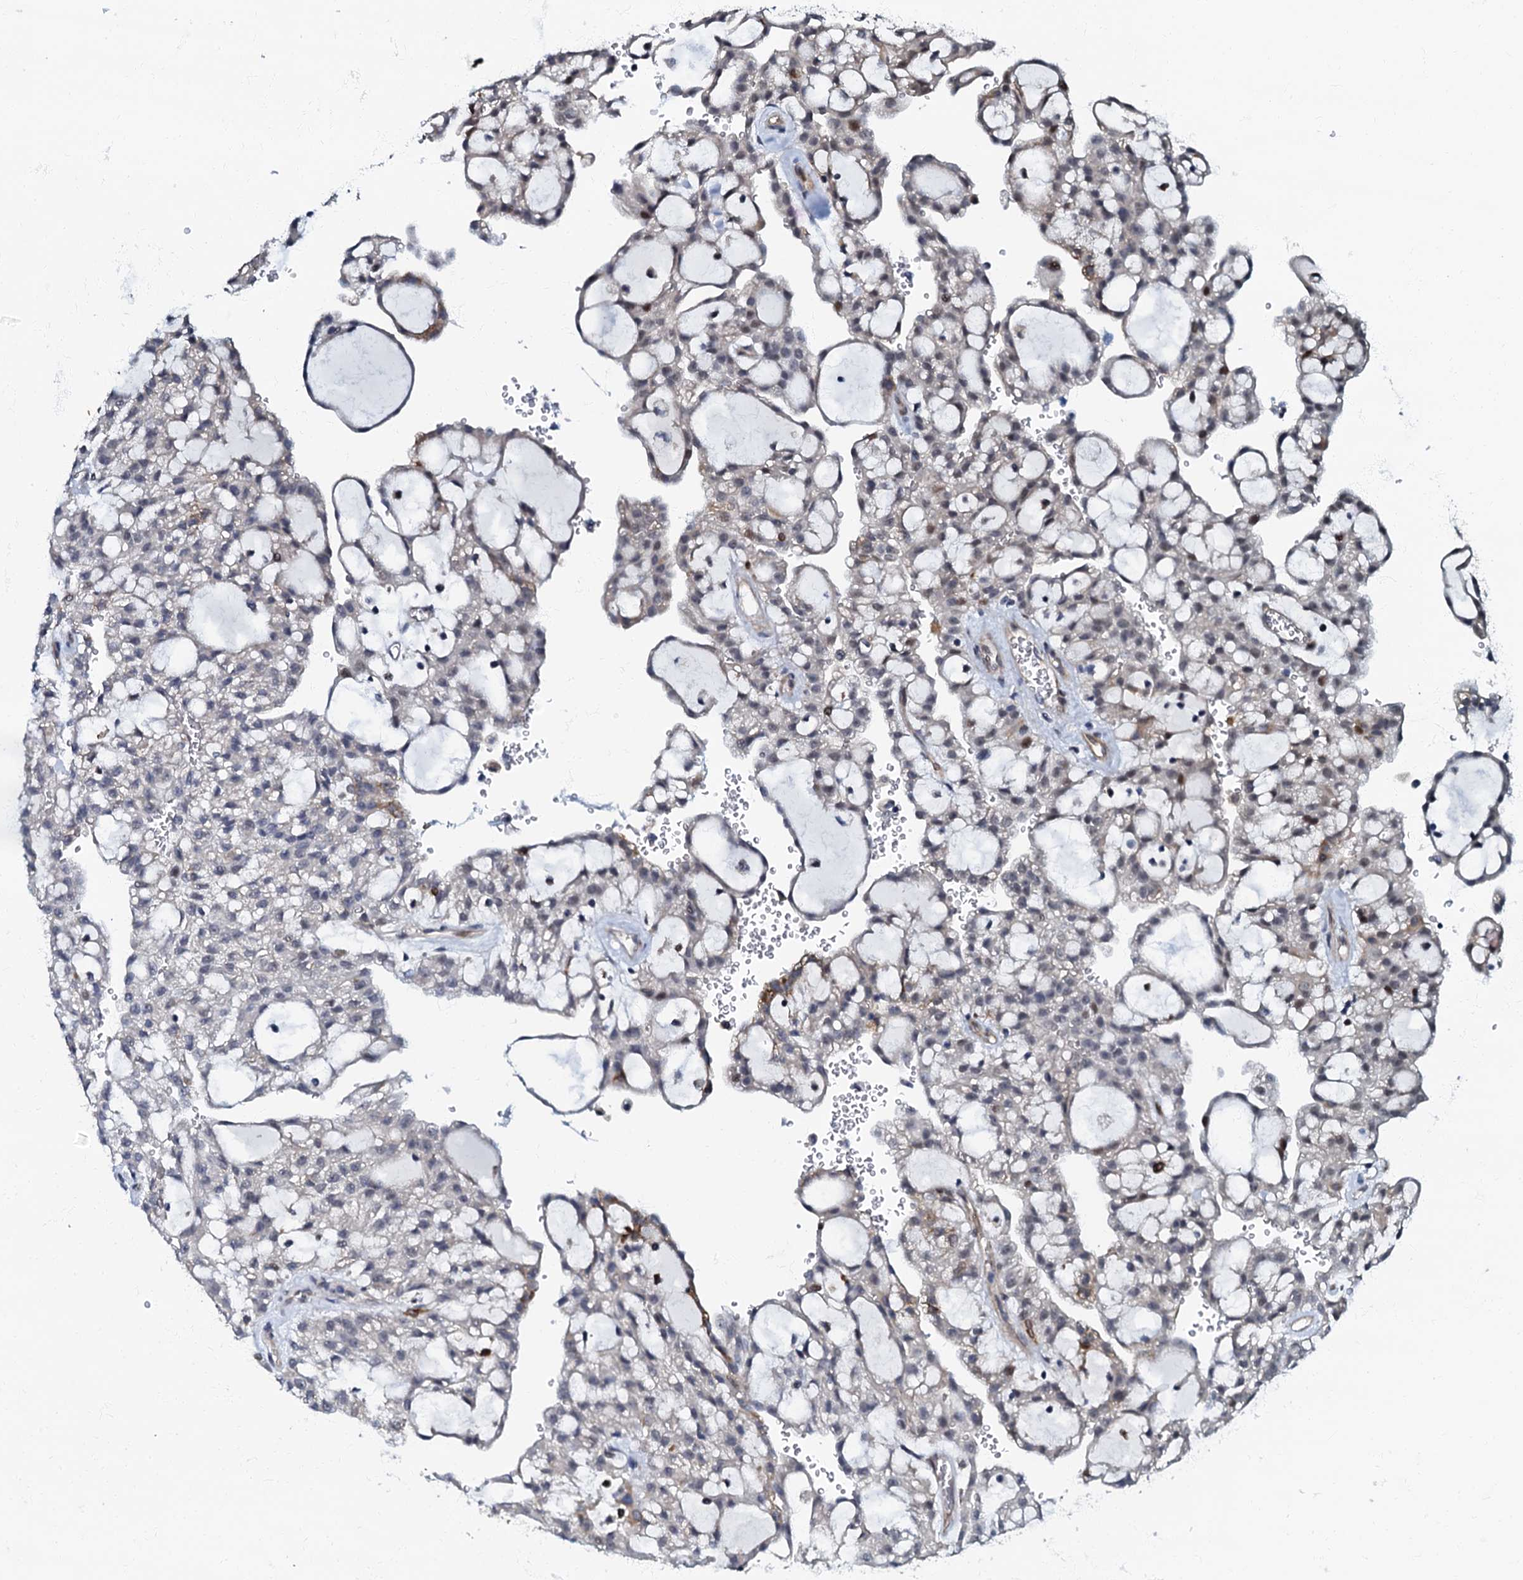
{"staining": {"intensity": "moderate", "quantity": "<25%", "location": "nuclear"}, "tissue": "renal cancer", "cell_type": "Tumor cells", "image_type": "cancer", "snomed": [{"axis": "morphology", "description": "Adenocarcinoma, NOS"}, {"axis": "topography", "description": "Kidney"}], "caption": "Immunohistochemical staining of human renal cancer (adenocarcinoma) shows moderate nuclear protein positivity in about <25% of tumor cells.", "gene": "OLAH", "patient": {"sex": "male", "age": 63}}